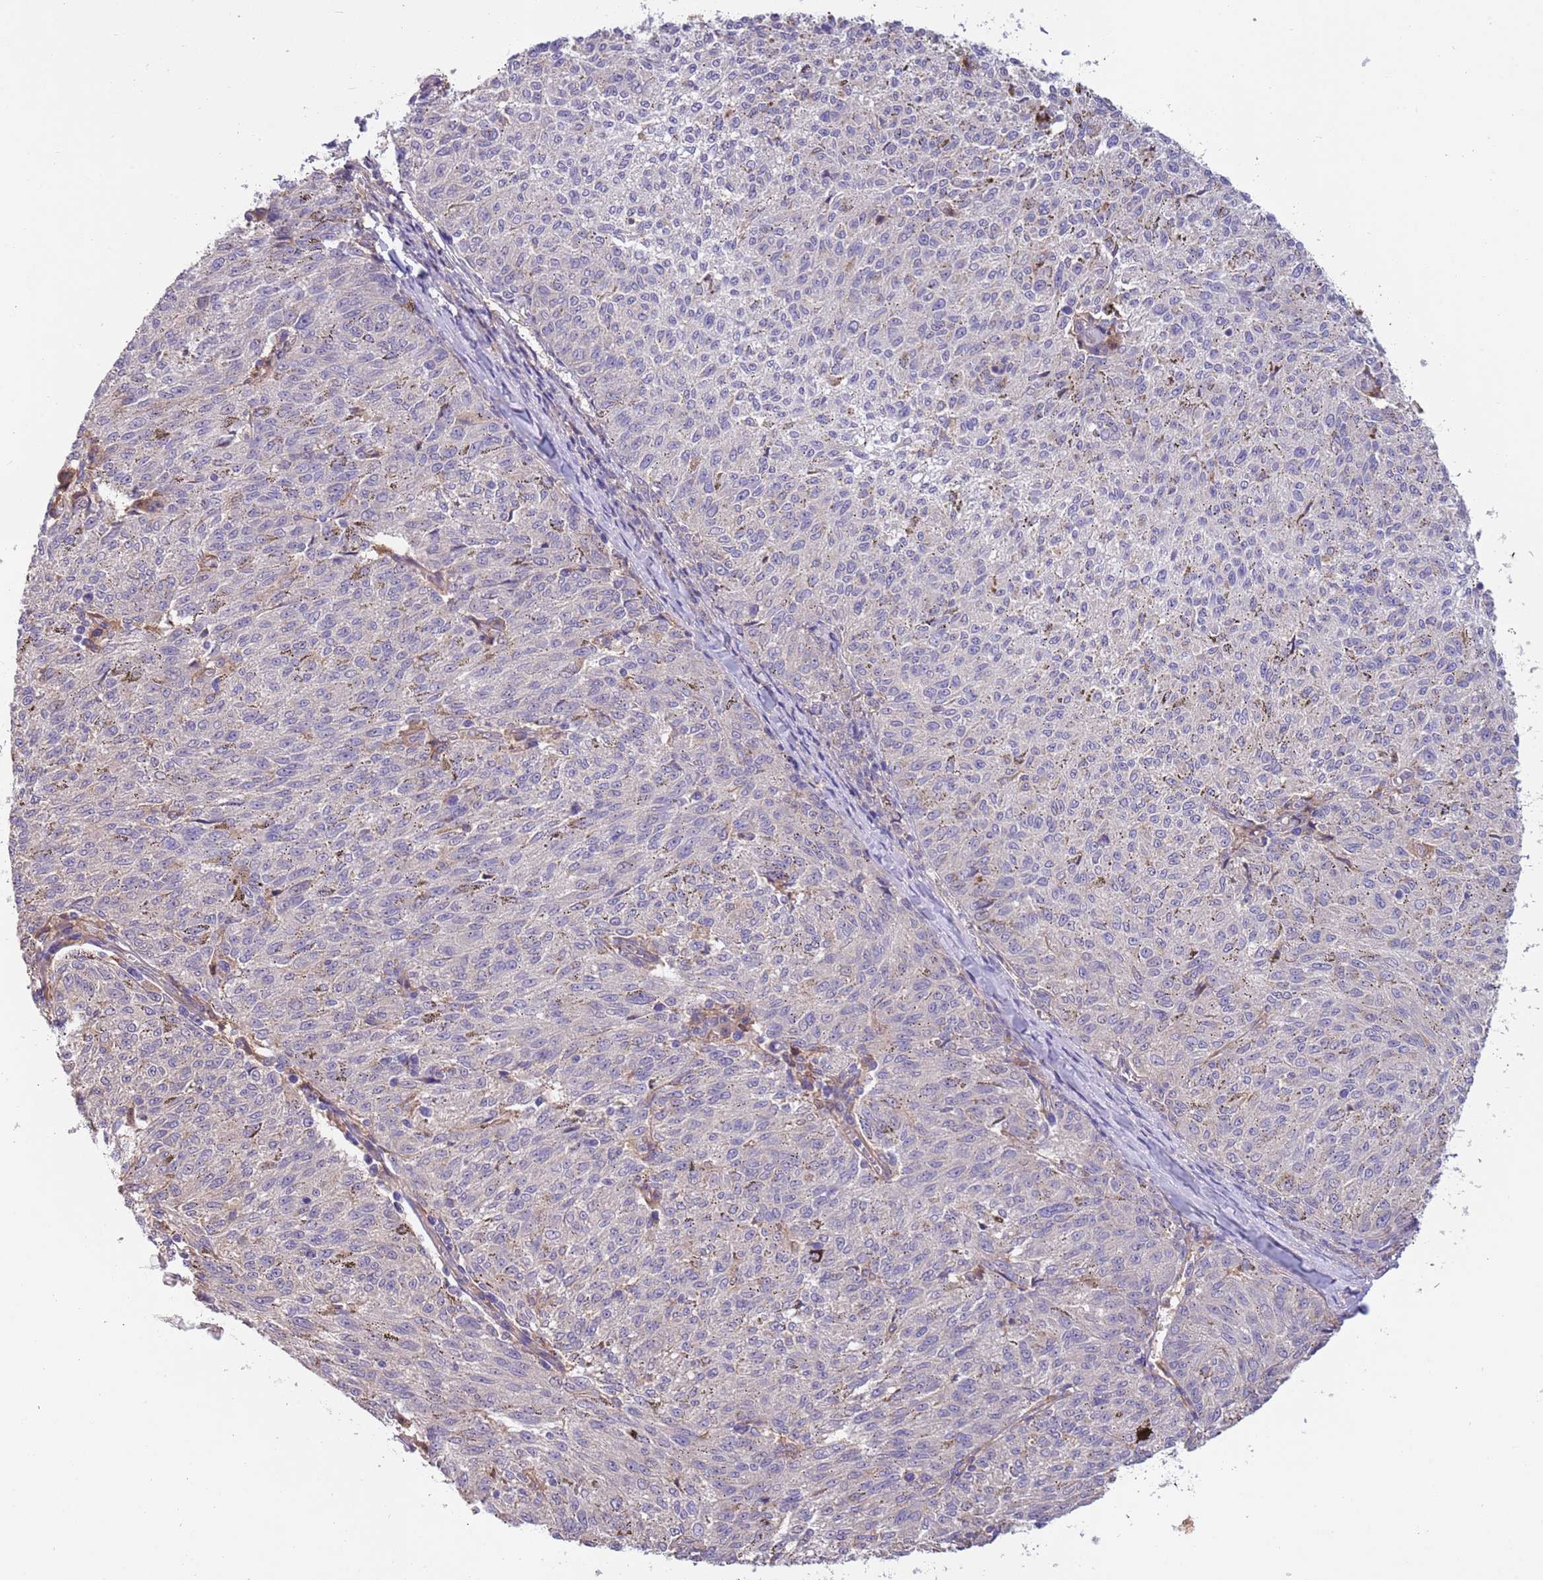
{"staining": {"intensity": "negative", "quantity": "none", "location": "none"}, "tissue": "melanoma", "cell_type": "Tumor cells", "image_type": "cancer", "snomed": [{"axis": "morphology", "description": "Malignant melanoma, NOS"}, {"axis": "topography", "description": "Skin"}], "caption": "Tumor cells are negative for protein expression in human melanoma.", "gene": "CABYR", "patient": {"sex": "female", "age": 72}}